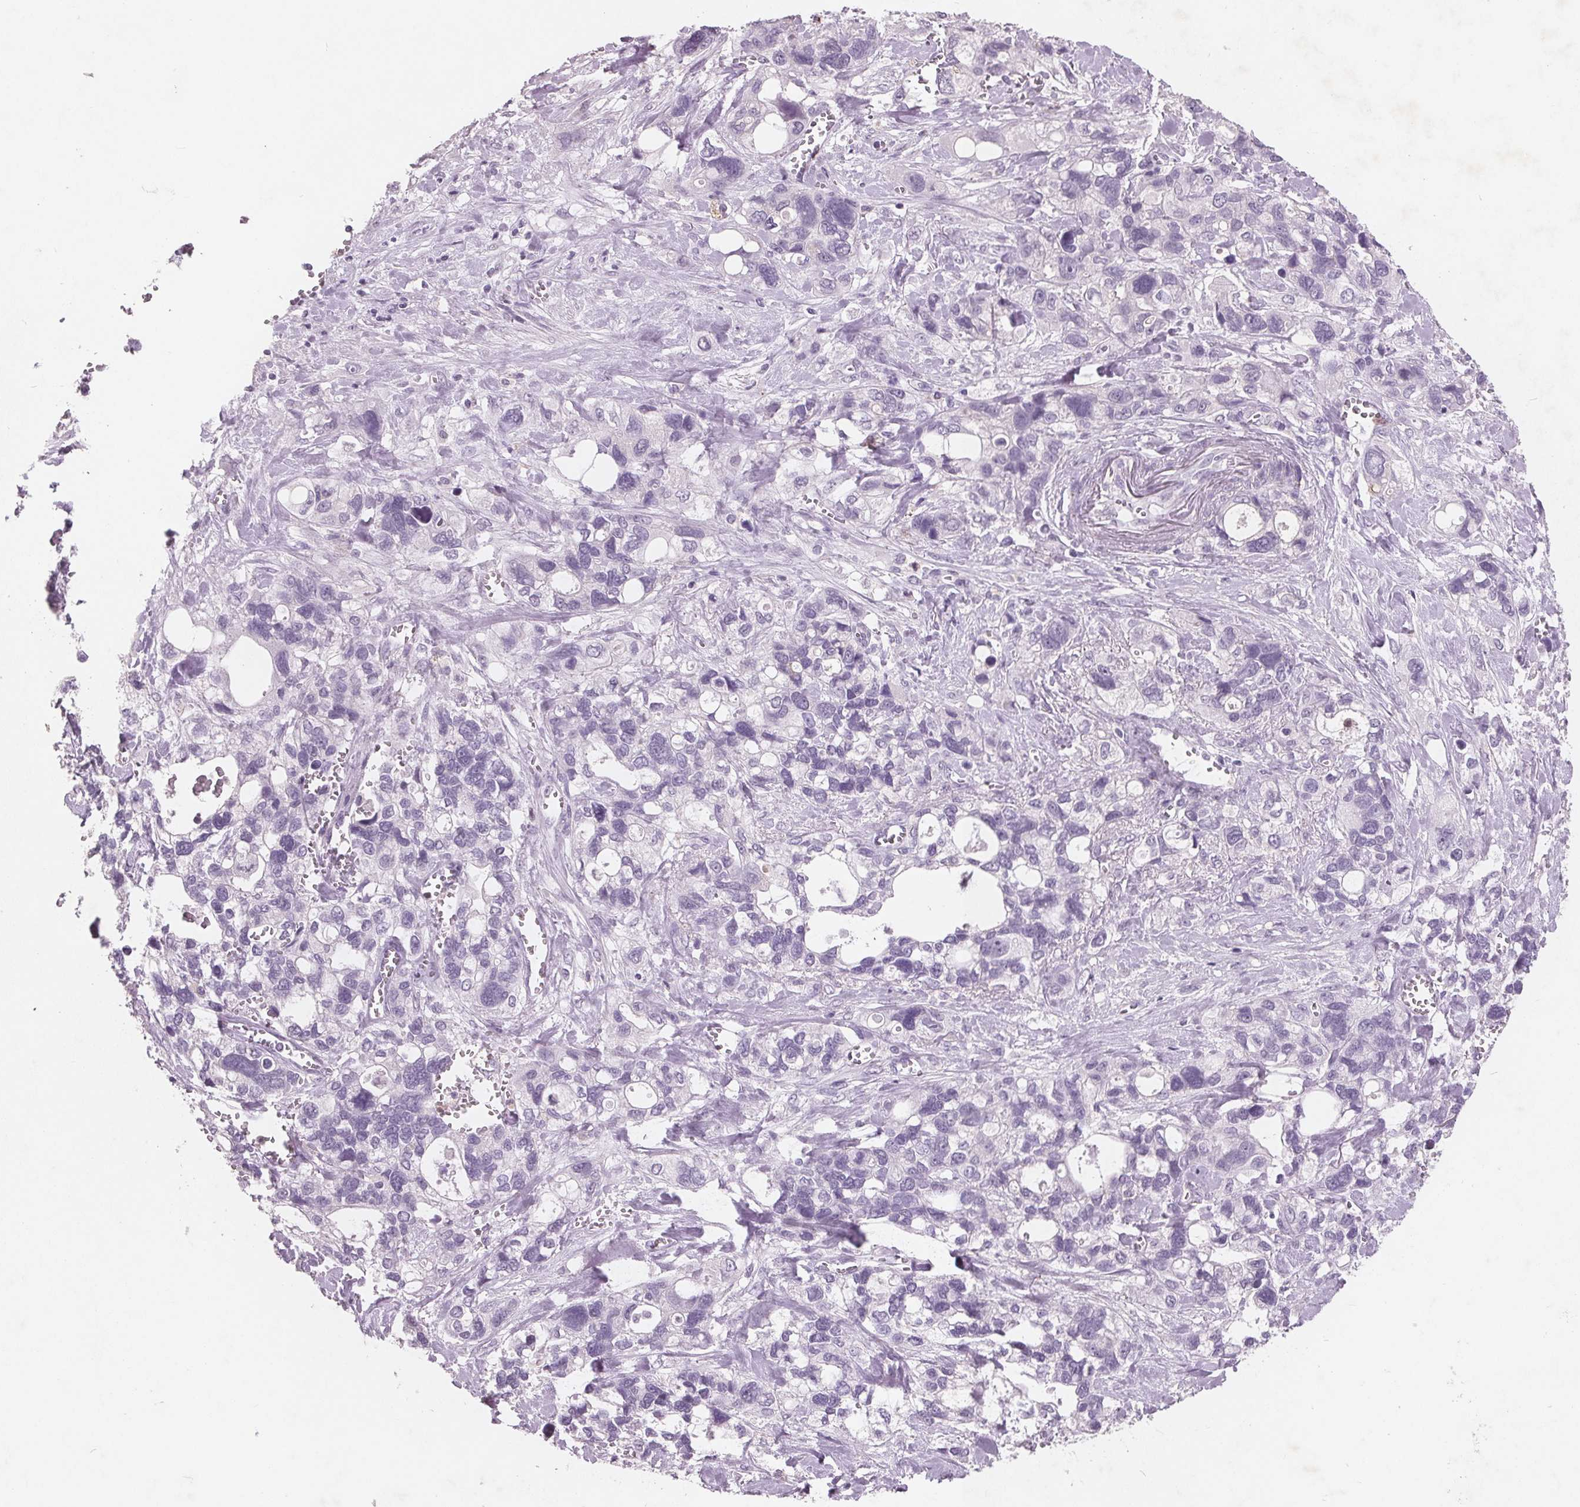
{"staining": {"intensity": "negative", "quantity": "none", "location": "none"}, "tissue": "stomach cancer", "cell_type": "Tumor cells", "image_type": "cancer", "snomed": [{"axis": "morphology", "description": "Adenocarcinoma, NOS"}, {"axis": "topography", "description": "Stomach, upper"}], "caption": "Immunohistochemical staining of adenocarcinoma (stomach) demonstrates no significant positivity in tumor cells. Nuclei are stained in blue.", "gene": "PTPN14", "patient": {"sex": "female", "age": 81}}